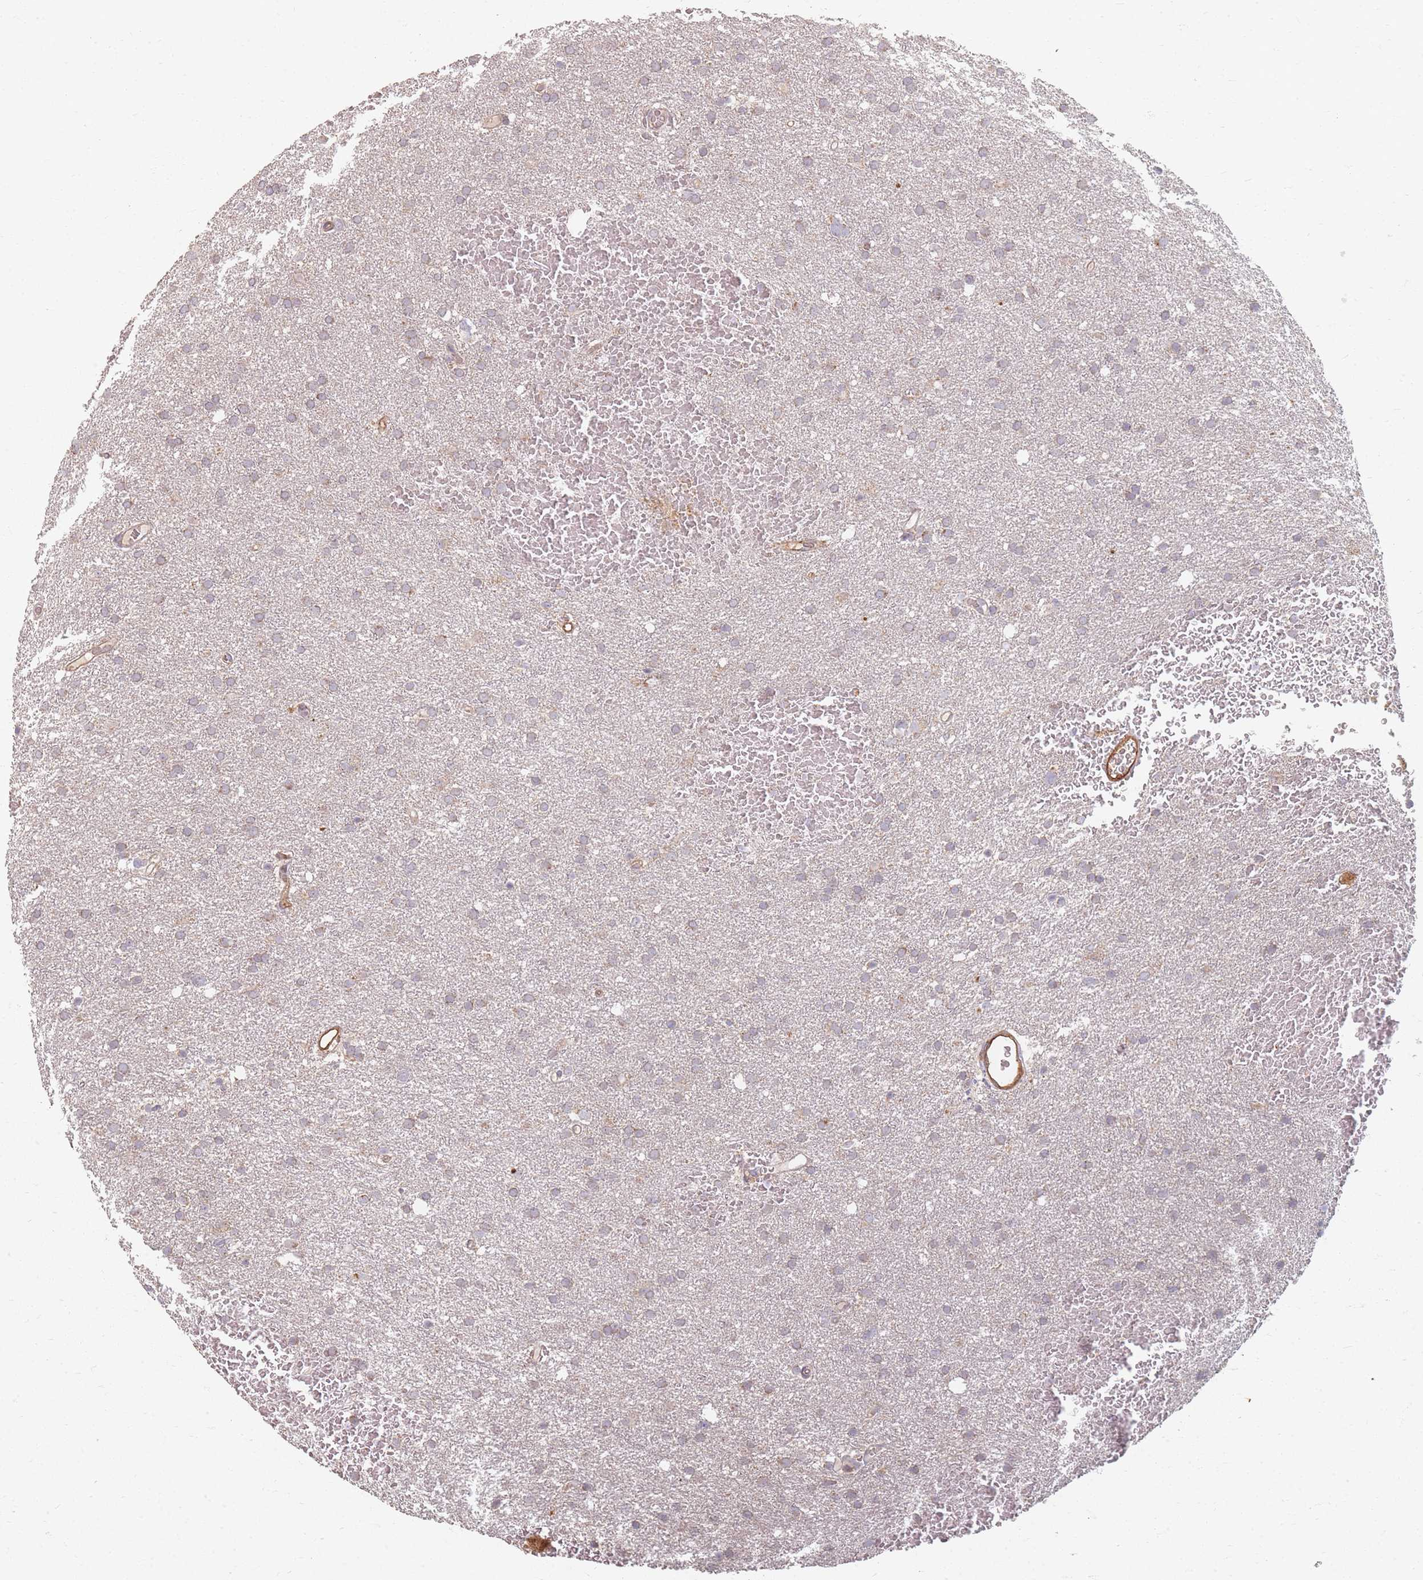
{"staining": {"intensity": "negative", "quantity": "none", "location": "none"}, "tissue": "glioma", "cell_type": "Tumor cells", "image_type": "cancer", "snomed": [{"axis": "morphology", "description": "Glioma, malignant, High grade"}, {"axis": "topography", "description": "Cerebral cortex"}], "caption": "This photomicrograph is of glioma stained with immunohistochemistry (IHC) to label a protein in brown with the nuclei are counter-stained blue. There is no expression in tumor cells.", "gene": "MRPS6", "patient": {"sex": "female", "age": 36}}